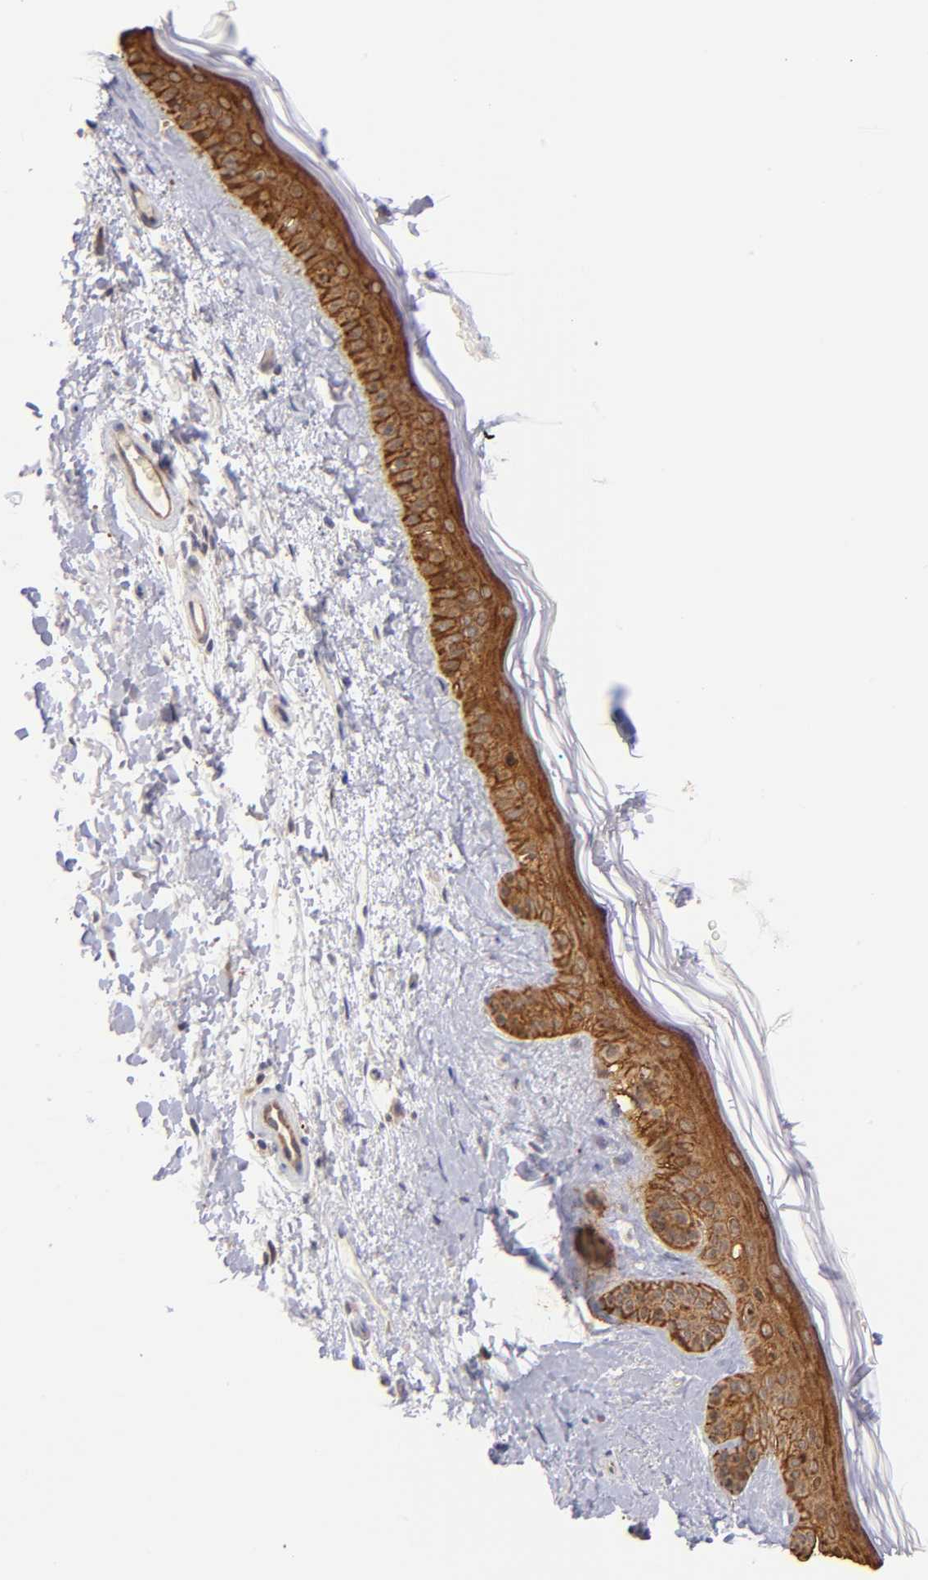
{"staining": {"intensity": "negative", "quantity": "none", "location": "none"}, "tissue": "skin", "cell_type": "Fibroblasts", "image_type": "normal", "snomed": [{"axis": "morphology", "description": "Normal tissue, NOS"}, {"axis": "topography", "description": "Skin"}], "caption": "A high-resolution micrograph shows immunohistochemistry staining of normal skin, which reveals no significant positivity in fibroblasts. (DAB (3,3'-diaminobenzidine) immunohistochemistry (IHC), high magnification).", "gene": "YWHAB", "patient": {"sex": "male", "age": 63}}